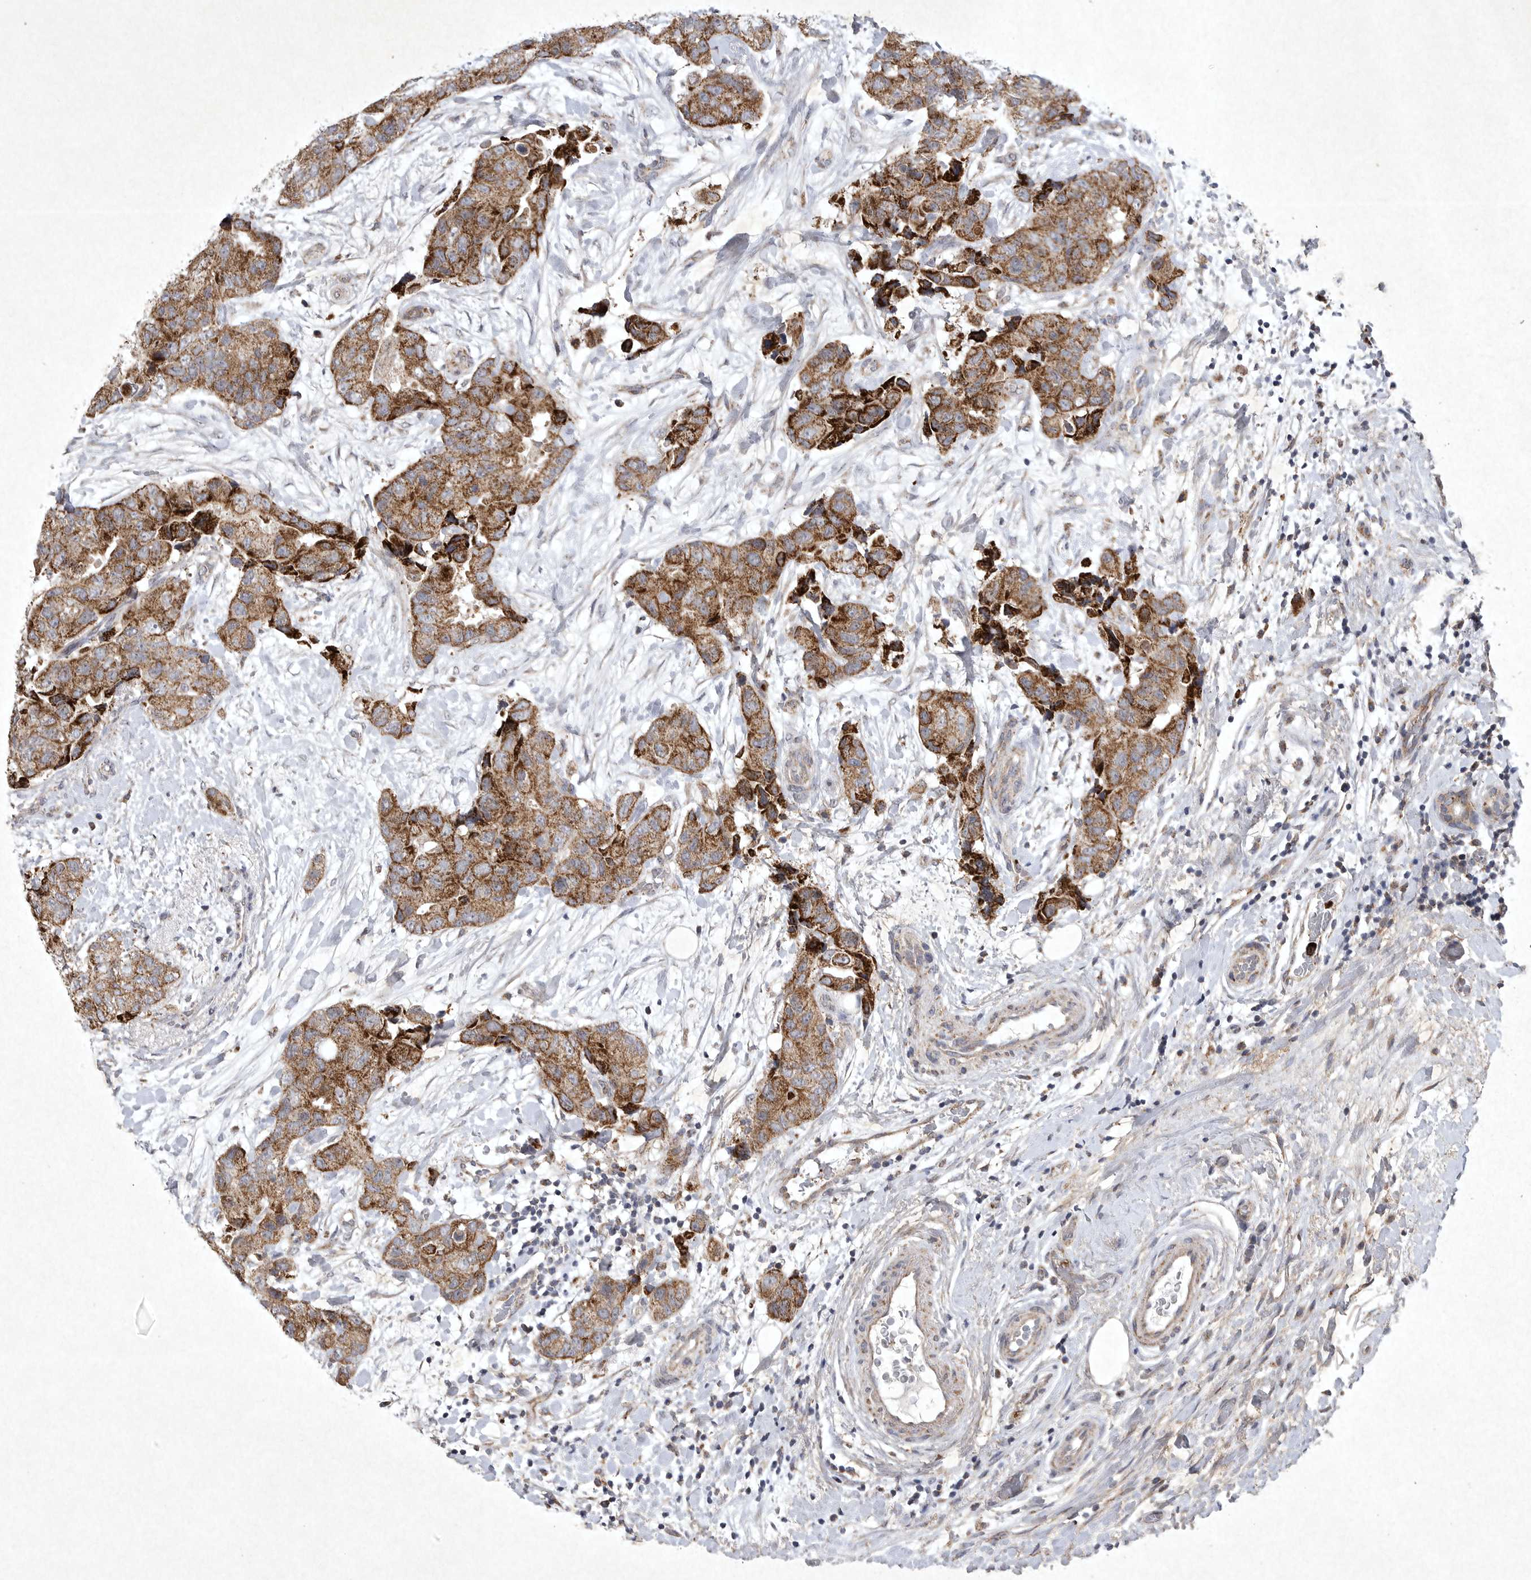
{"staining": {"intensity": "strong", "quantity": ">75%", "location": "cytoplasmic/membranous"}, "tissue": "breast cancer", "cell_type": "Tumor cells", "image_type": "cancer", "snomed": [{"axis": "morphology", "description": "Duct carcinoma"}, {"axis": "topography", "description": "Breast"}], "caption": "Breast cancer tissue shows strong cytoplasmic/membranous staining in about >75% of tumor cells Nuclei are stained in blue.", "gene": "DDR1", "patient": {"sex": "female", "age": 62}}